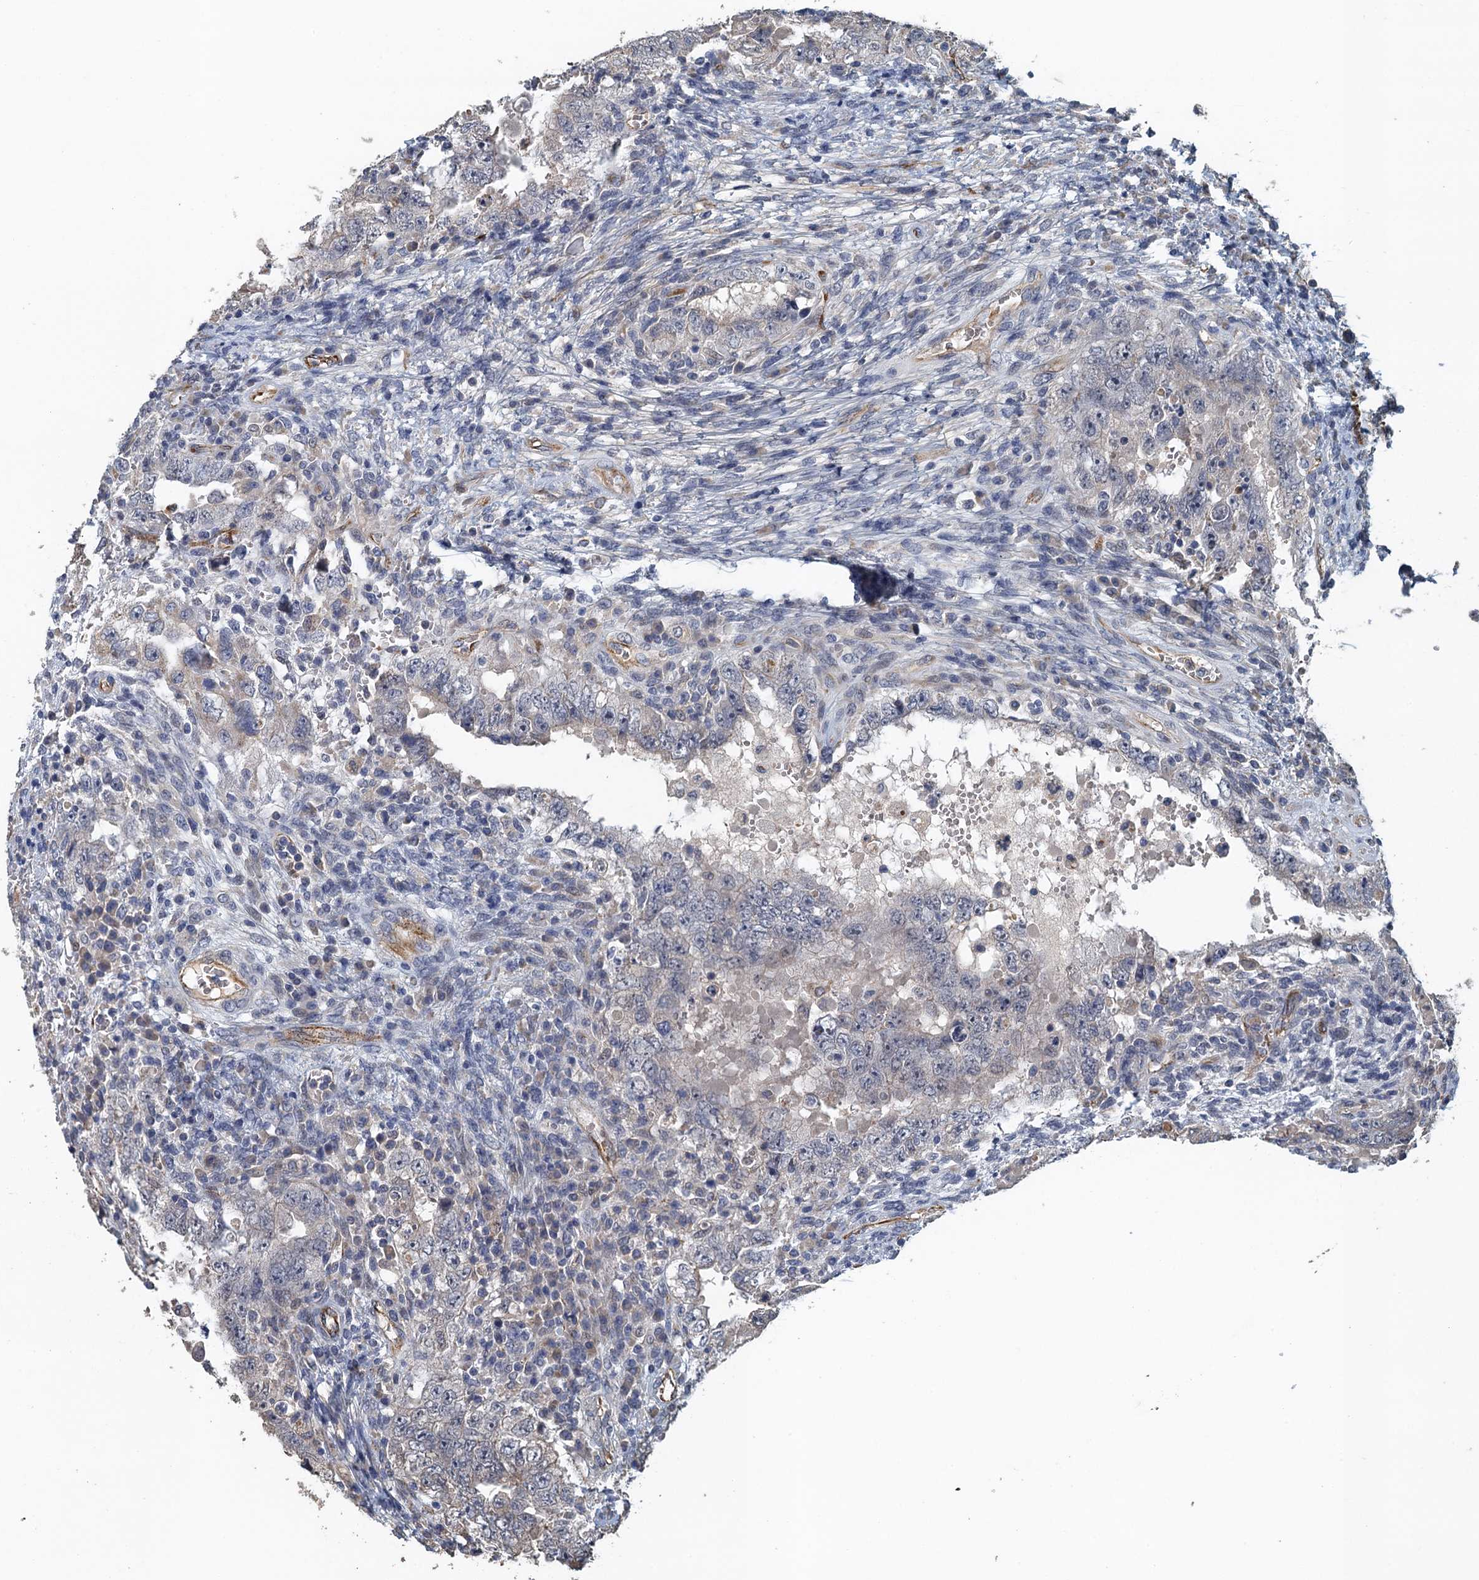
{"staining": {"intensity": "negative", "quantity": "none", "location": "none"}, "tissue": "testis cancer", "cell_type": "Tumor cells", "image_type": "cancer", "snomed": [{"axis": "morphology", "description": "Carcinoma, Embryonal, NOS"}, {"axis": "topography", "description": "Testis"}], "caption": "This photomicrograph is of testis embryonal carcinoma stained with immunohistochemistry to label a protein in brown with the nuclei are counter-stained blue. There is no staining in tumor cells.", "gene": "ACSBG1", "patient": {"sex": "male", "age": 26}}